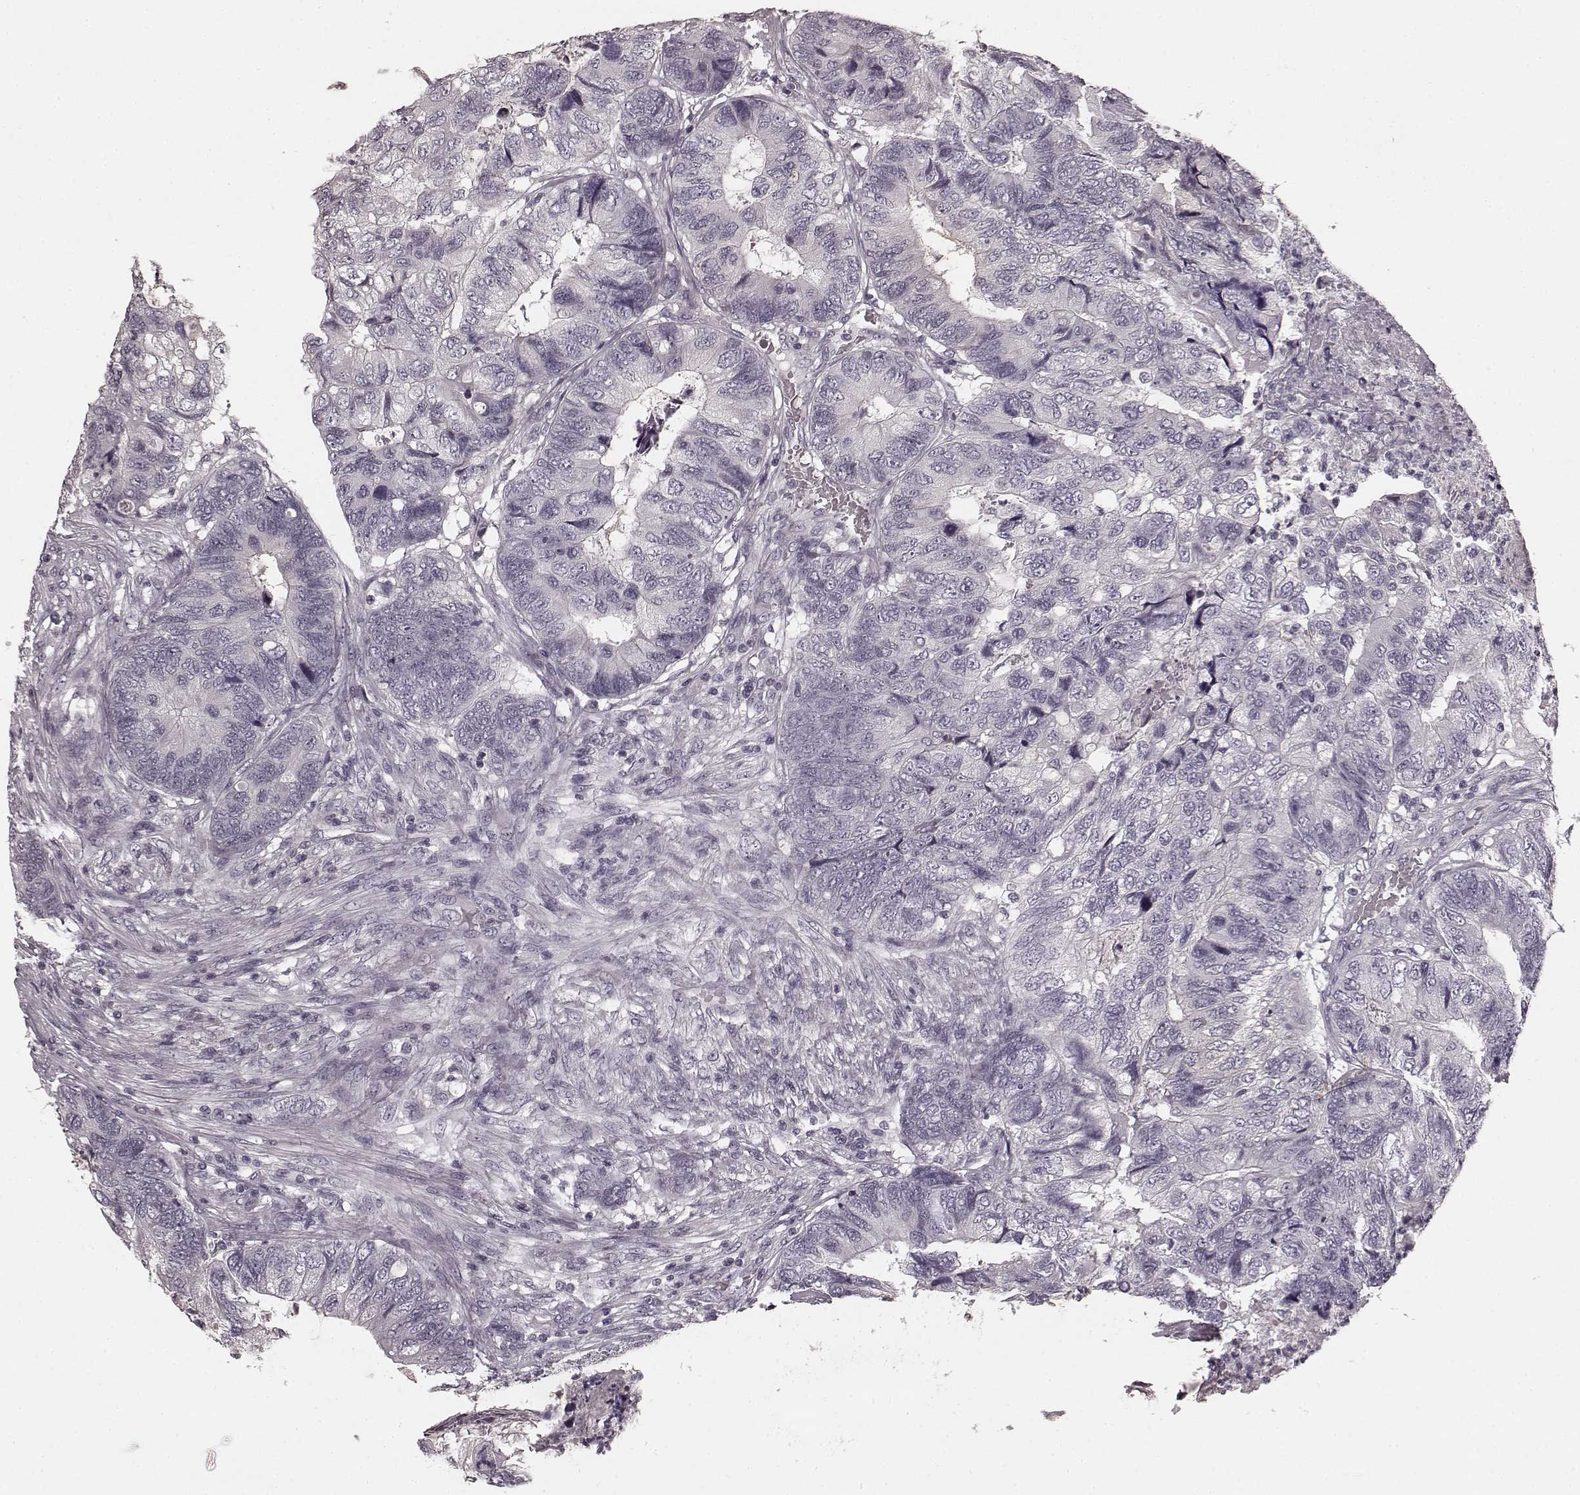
{"staining": {"intensity": "negative", "quantity": "none", "location": "none"}, "tissue": "colorectal cancer", "cell_type": "Tumor cells", "image_type": "cancer", "snomed": [{"axis": "morphology", "description": "Adenocarcinoma, NOS"}, {"axis": "topography", "description": "Colon"}], "caption": "Micrograph shows no protein staining in tumor cells of colorectal cancer (adenocarcinoma) tissue.", "gene": "RIT2", "patient": {"sex": "female", "age": 67}}